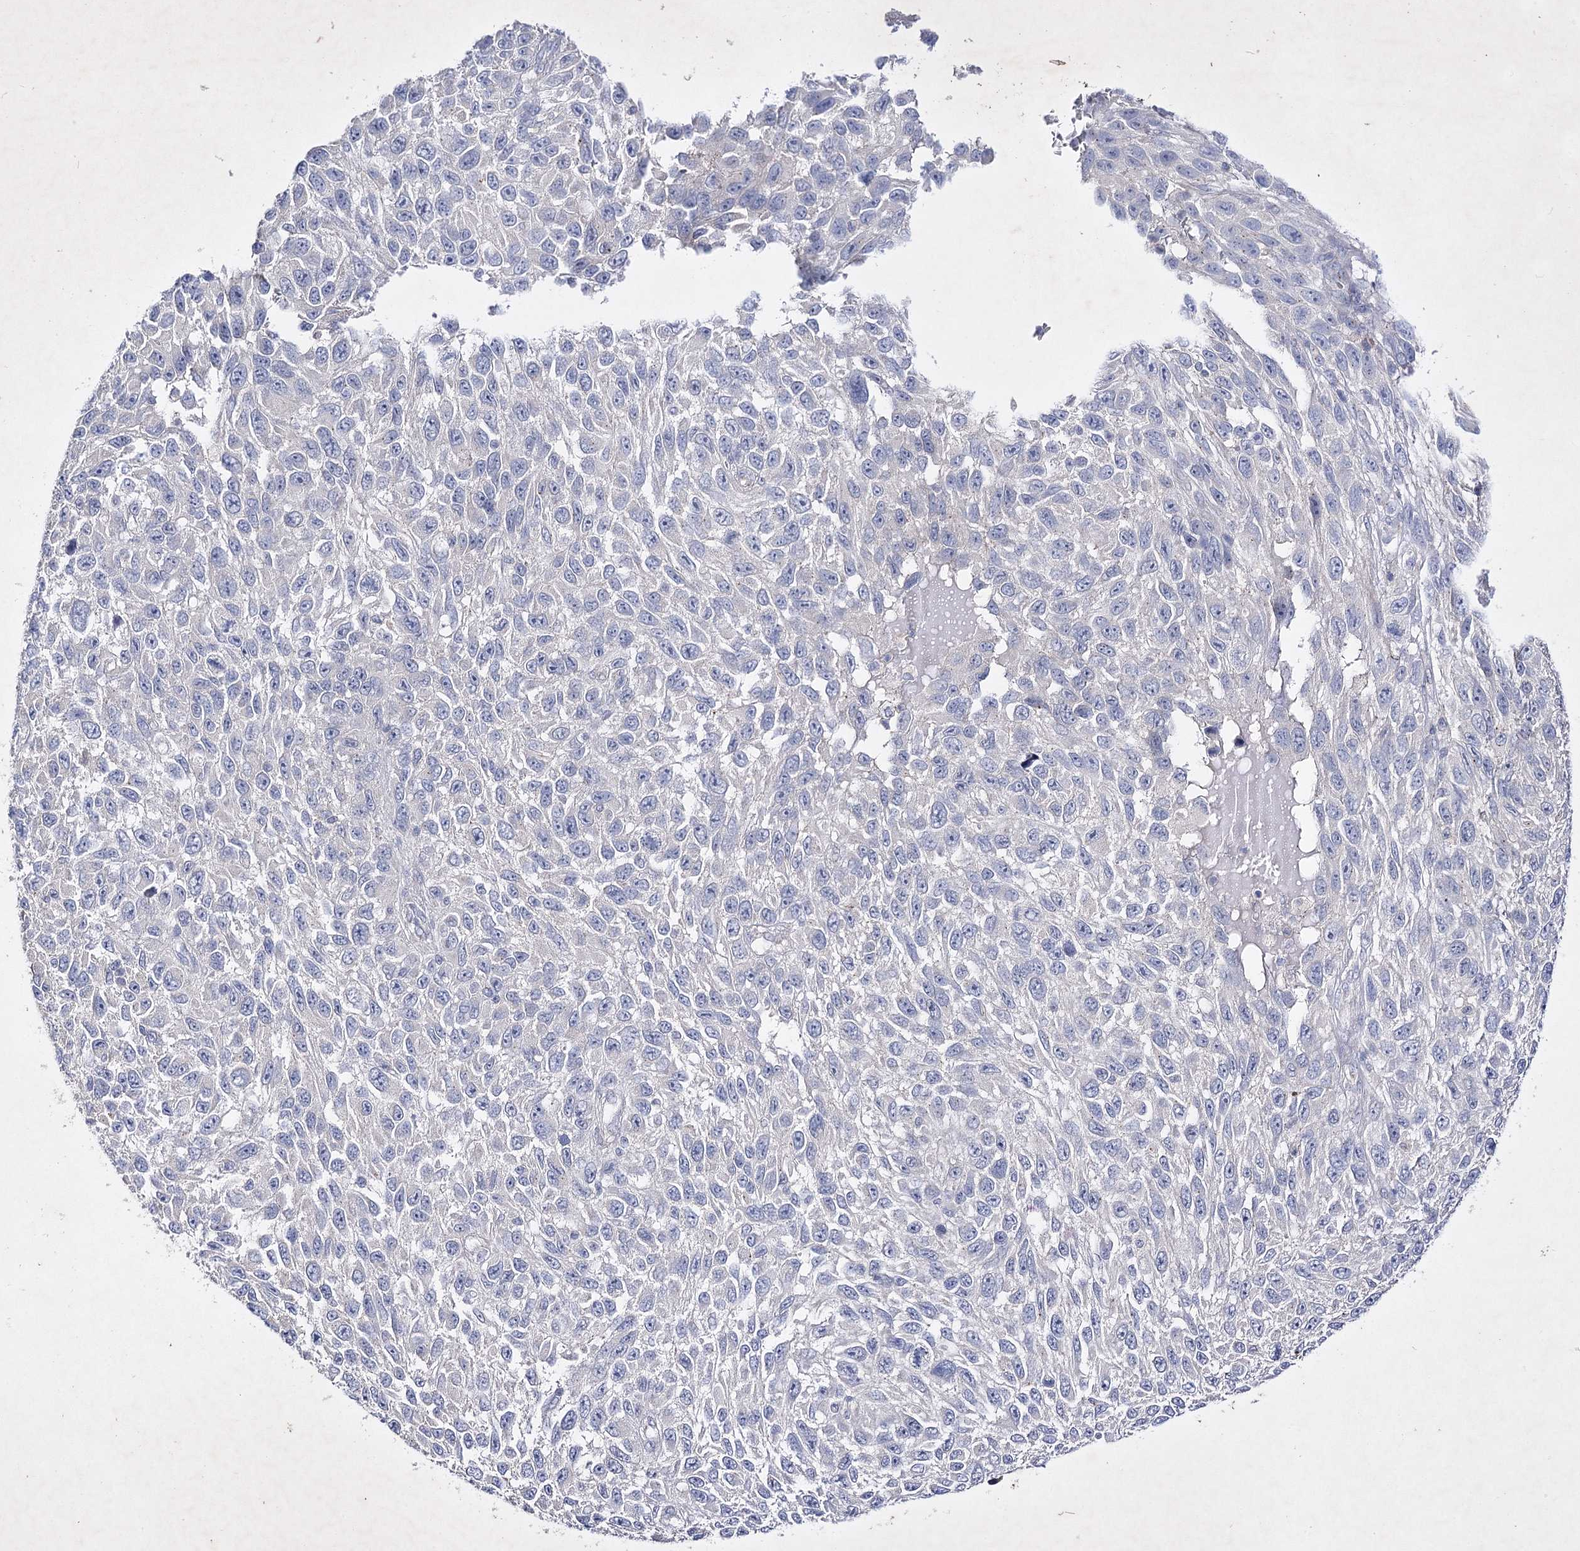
{"staining": {"intensity": "negative", "quantity": "none", "location": "none"}, "tissue": "melanoma", "cell_type": "Tumor cells", "image_type": "cancer", "snomed": [{"axis": "morphology", "description": "Malignant melanoma, NOS"}, {"axis": "topography", "description": "Skin"}], "caption": "Immunohistochemistry micrograph of neoplastic tissue: human malignant melanoma stained with DAB (3,3'-diaminobenzidine) demonstrates no significant protein expression in tumor cells. (Brightfield microscopy of DAB immunohistochemistry at high magnification).", "gene": "COX15", "patient": {"sex": "female", "age": 96}}